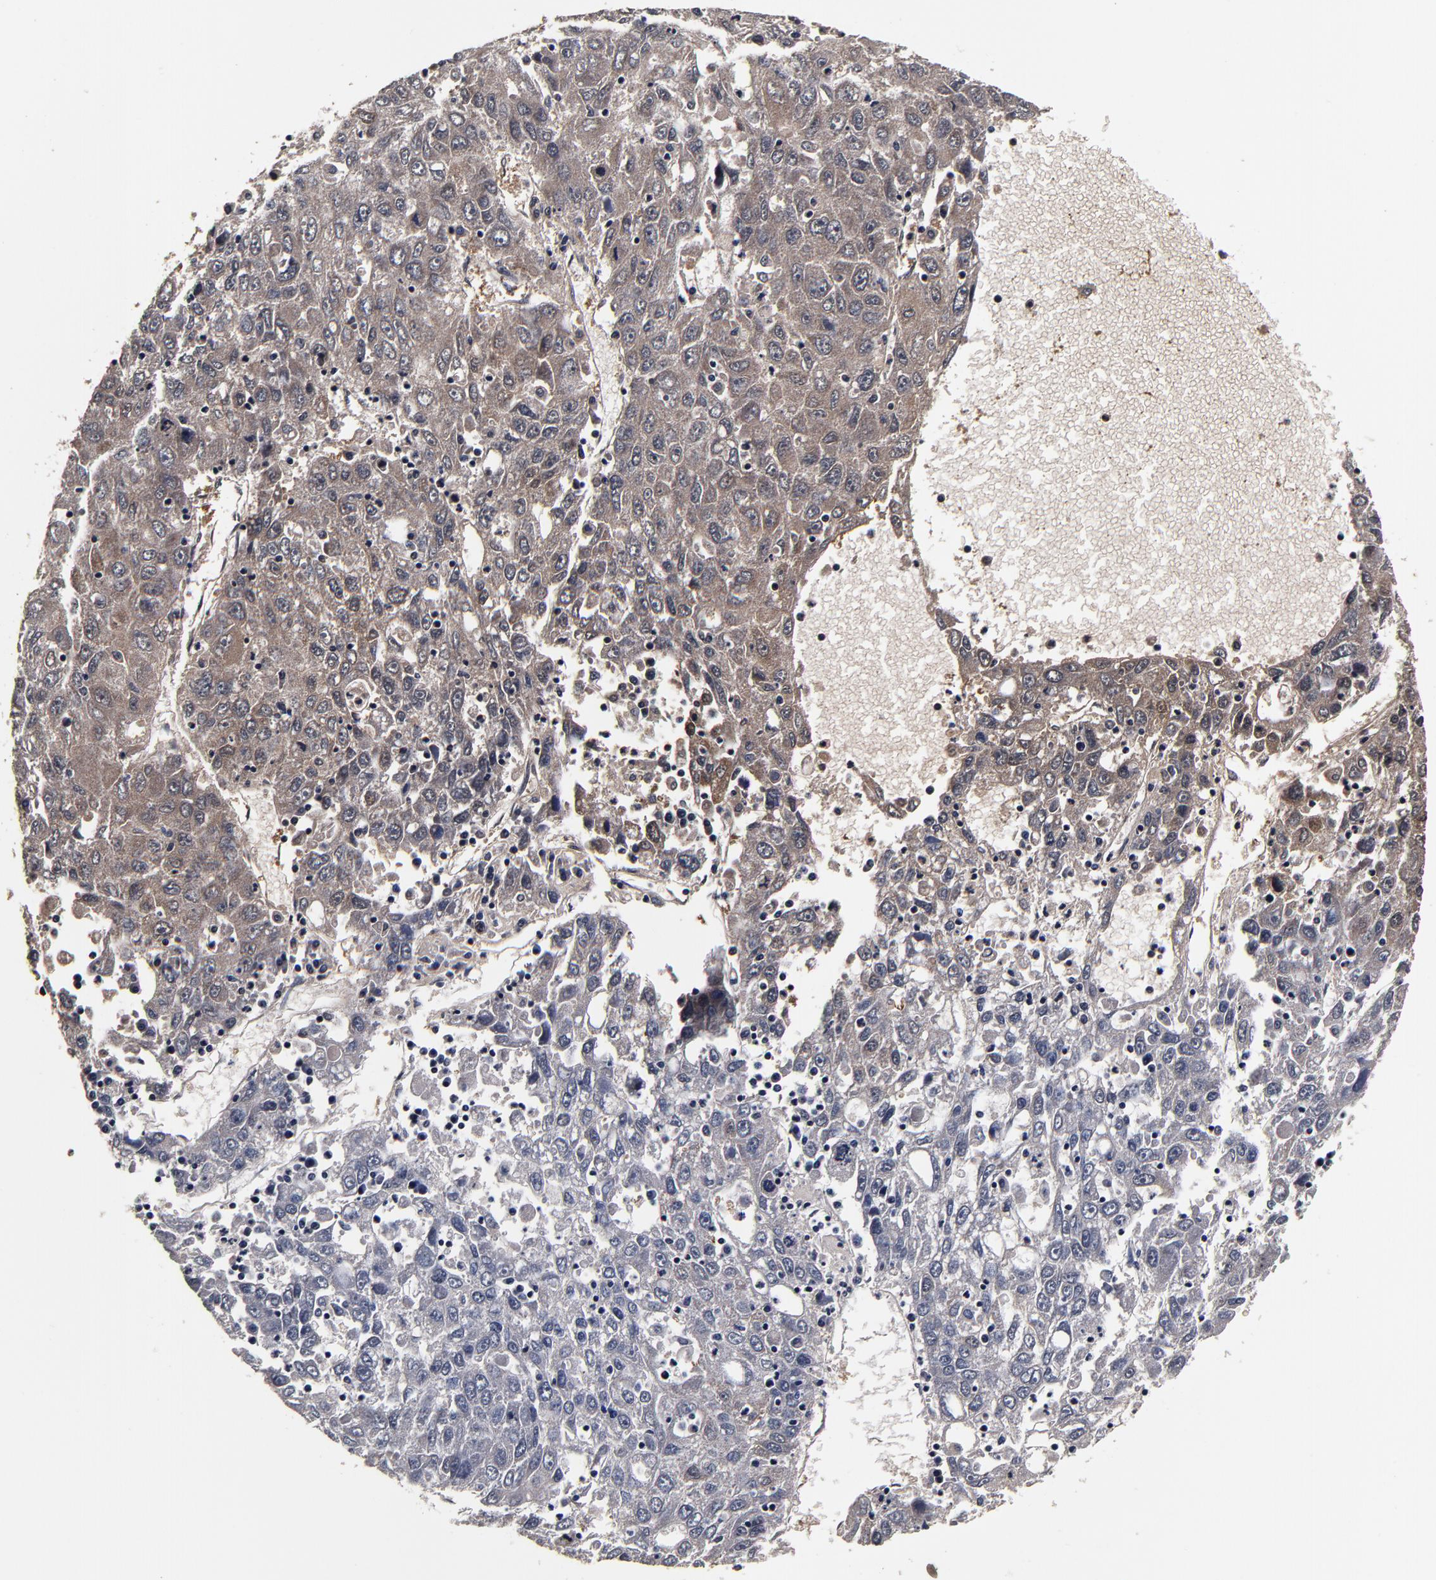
{"staining": {"intensity": "moderate", "quantity": ">75%", "location": "cytoplasmic/membranous"}, "tissue": "liver cancer", "cell_type": "Tumor cells", "image_type": "cancer", "snomed": [{"axis": "morphology", "description": "Carcinoma, Hepatocellular, NOS"}, {"axis": "topography", "description": "Liver"}], "caption": "Moderate cytoplasmic/membranous protein staining is present in approximately >75% of tumor cells in liver cancer (hepatocellular carcinoma).", "gene": "MMP15", "patient": {"sex": "male", "age": 49}}